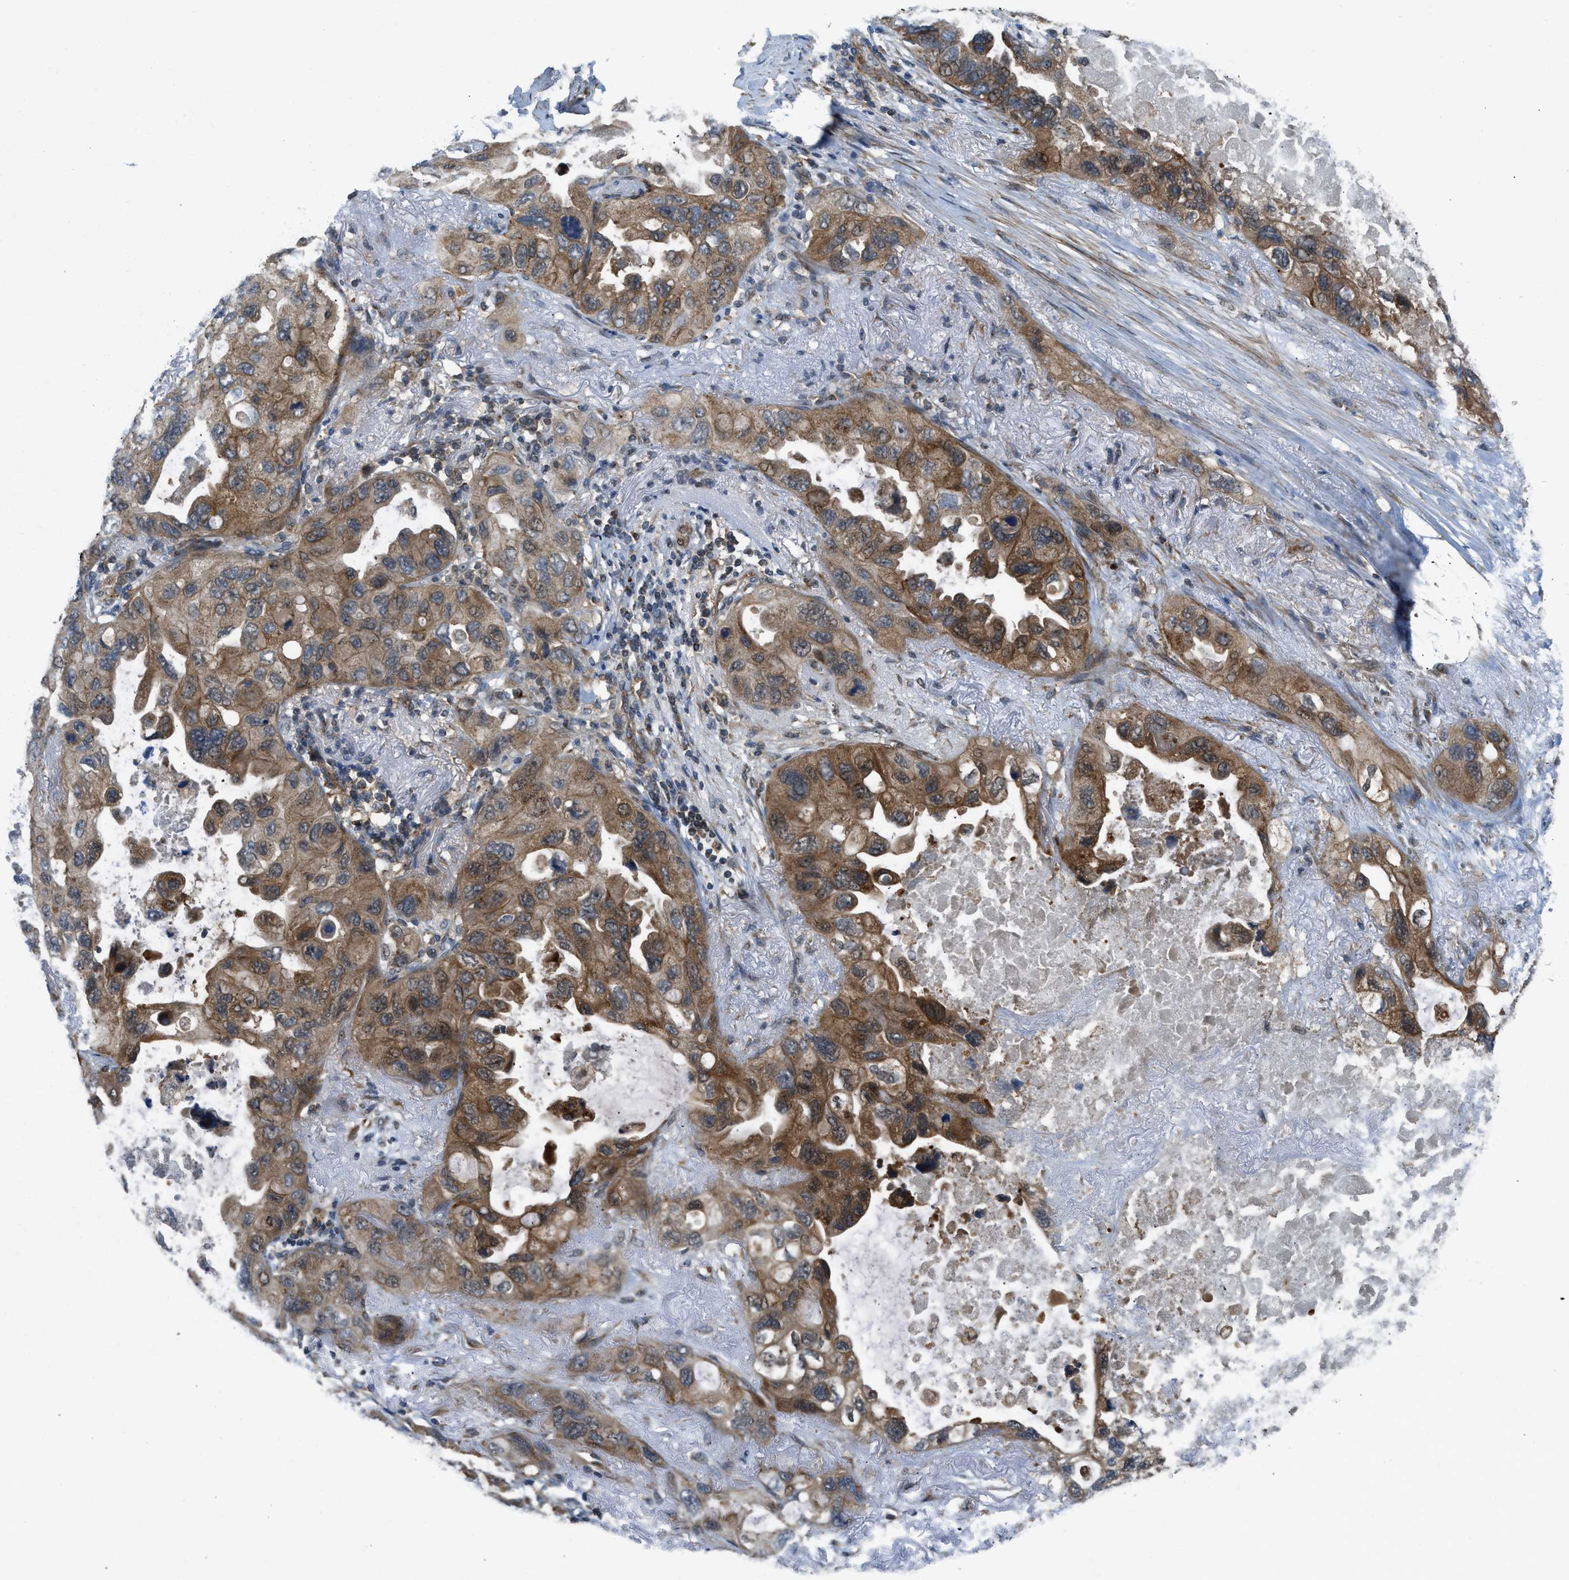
{"staining": {"intensity": "moderate", "quantity": ">75%", "location": "cytoplasmic/membranous"}, "tissue": "lung cancer", "cell_type": "Tumor cells", "image_type": "cancer", "snomed": [{"axis": "morphology", "description": "Squamous cell carcinoma, NOS"}, {"axis": "topography", "description": "Lung"}], "caption": "Immunohistochemistry micrograph of lung squamous cell carcinoma stained for a protein (brown), which shows medium levels of moderate cytoplasmic/membranous staining in approximately >75% of tumor cells.", "gene": "SESN2", "patient": {"sex": "female", "age": 73}}